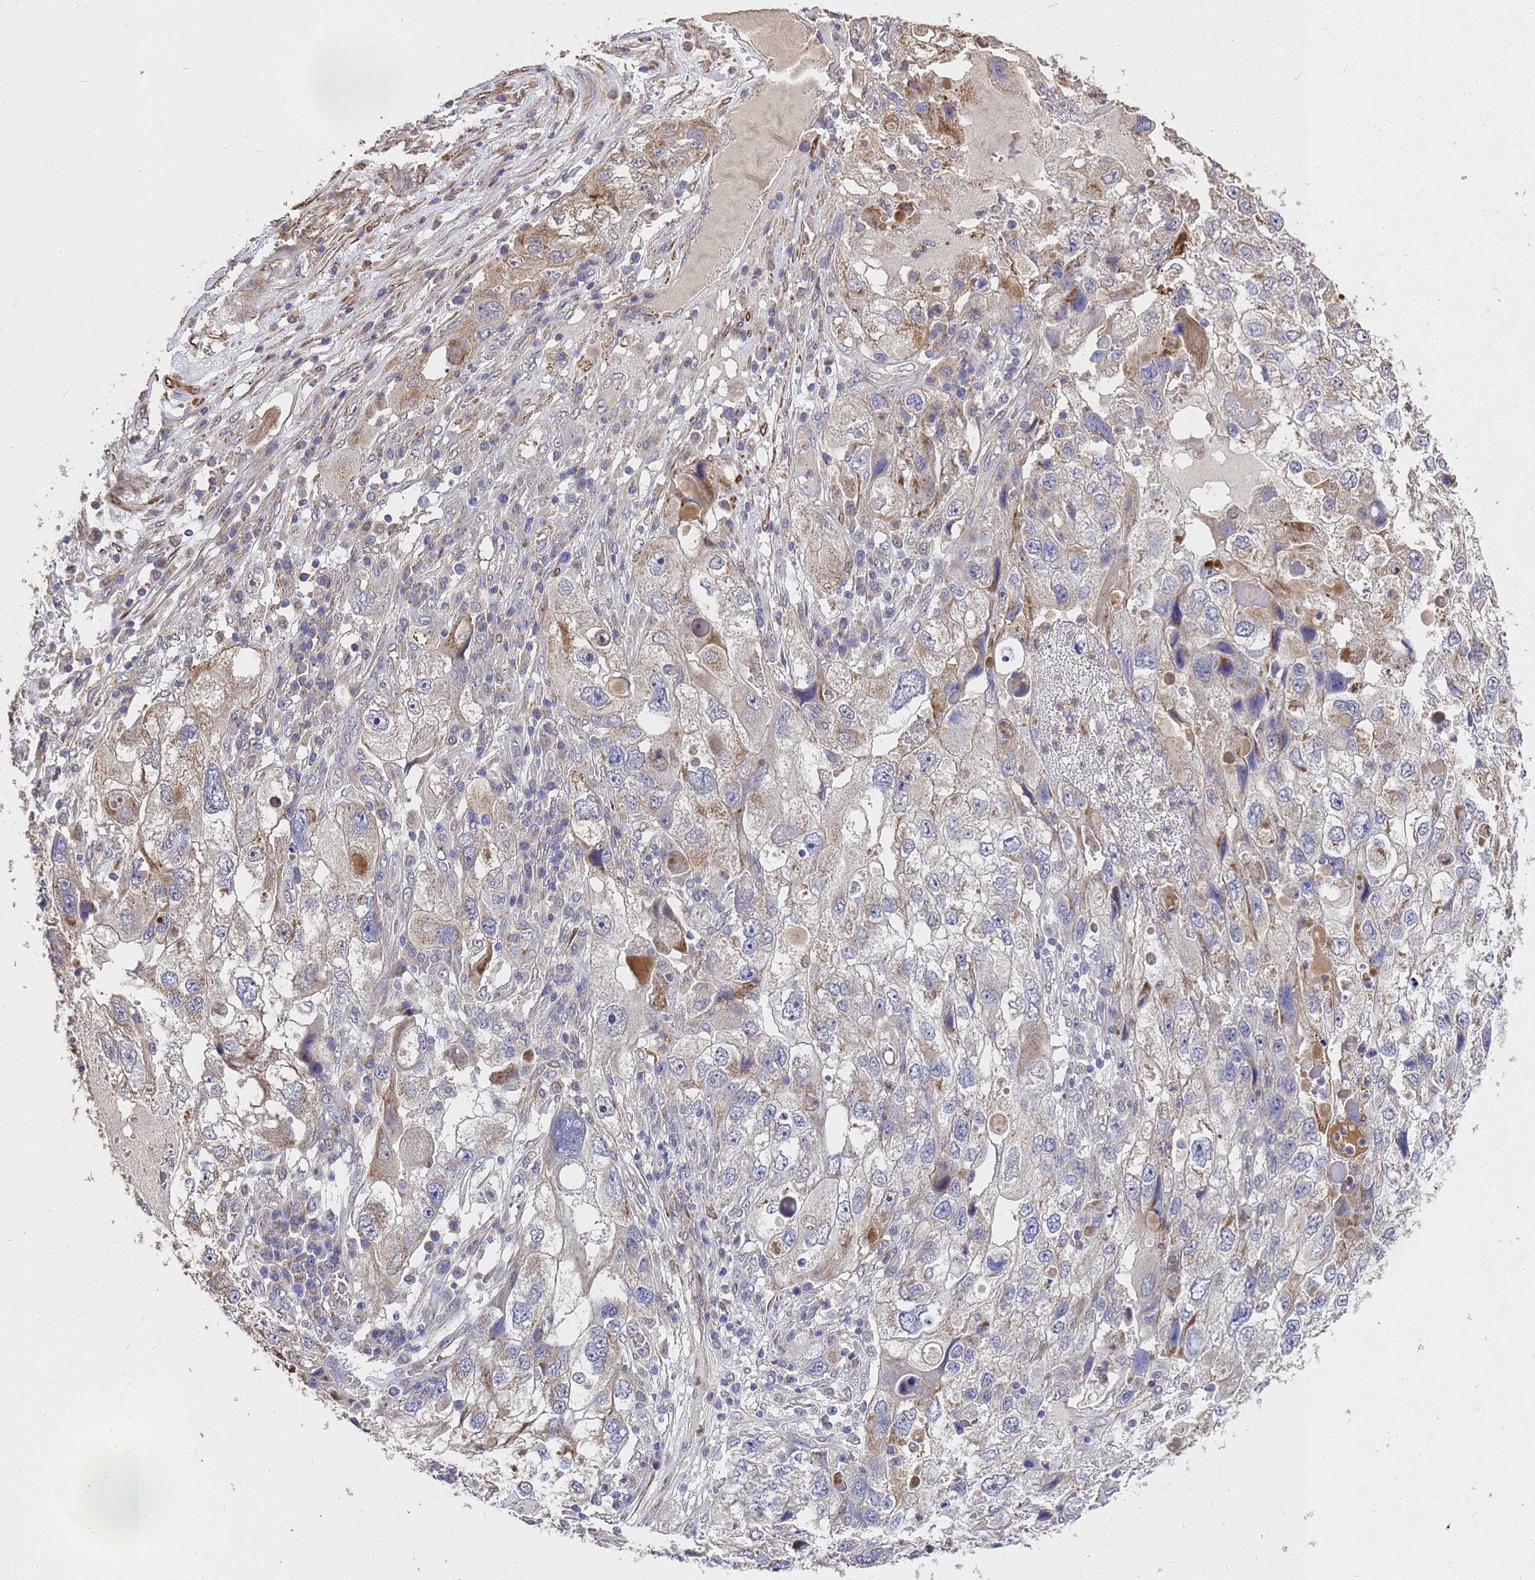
{"staining": {"intensity": "moderate", "quantity": "25%-75%", "location": "cytoplasmic/membranous"}, "tissue": "endometrial cancer", "cell_type": "Tumor cells", "image_type": "cancer", "snomed": [{"axis": "morphology", "description": "Adenocarcinoma, NOS"}, {"axis": "topography", "description": "Endometrium"}], "caption": "Endometrial cancer stained with a brown dye exhibits moderate cytoplasmic/membranous positive staining in approximately 25%-75% of tumor cells.", "gene": "RSPRY1", "patient": {"sex": "female", "age": 49}}